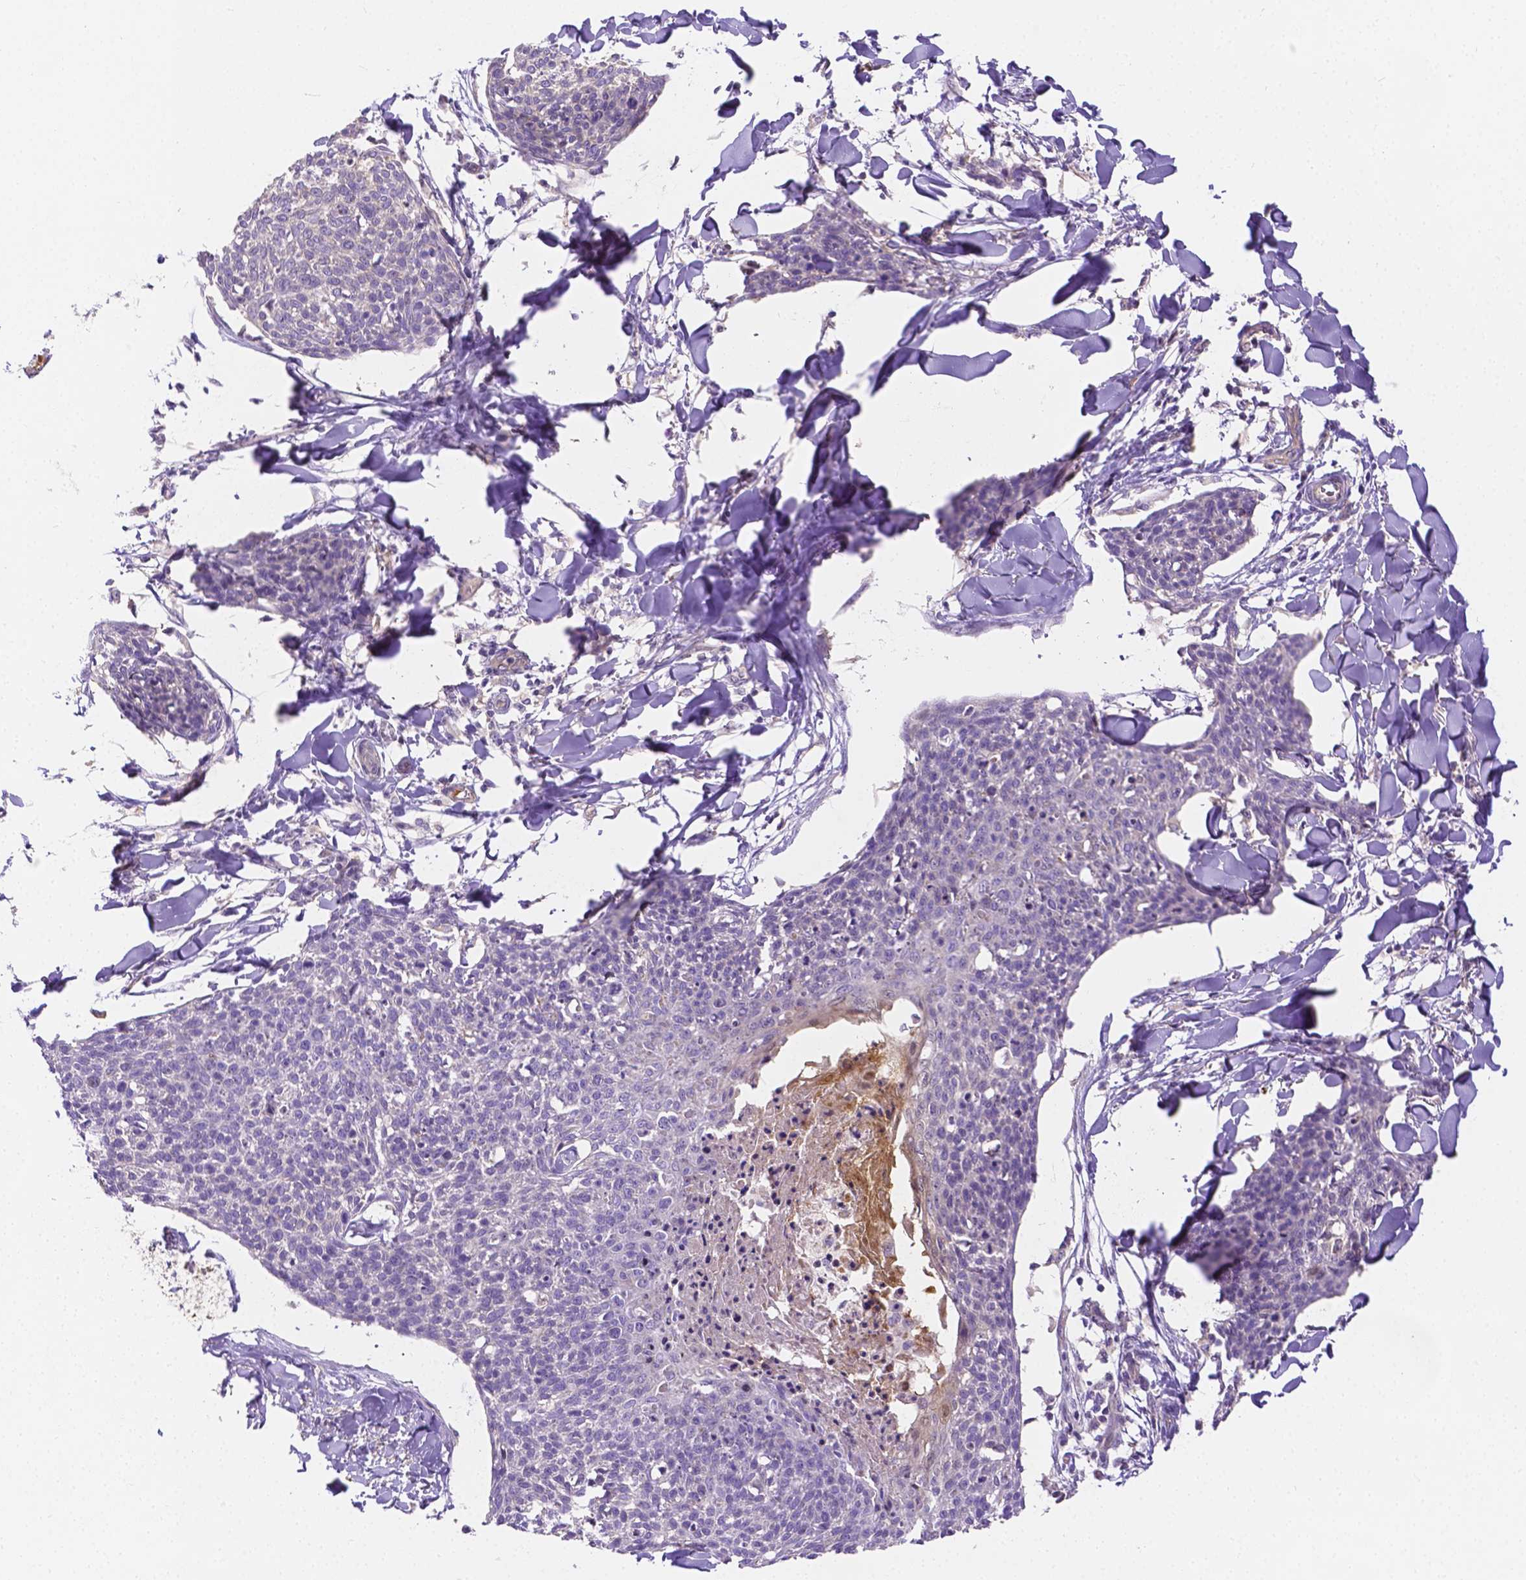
{"staining": {"intensity": "negative", "quantity": "none", "location": "none"}, "tissue": "skin cancer", "cell_type": "Tumor cells", "image_type": "cancer", "snomed": [{"axis": "morphology", "description": "Squamous cell carcinoma, NOS"}, {"axis": "topography", "description": "Skin"}, {"axis": "topography", "description": "Vulva"}], "caption": "The image exhibits no significant positivity in tumor cells of skin cancer (squamous cell carcinoma). The staining is performed using DAB brown chromogen with nuclei counter-stained in using hematoxylin.", "gene": "ZNRD2", "patient": {"sex": "female", "age": 75}}